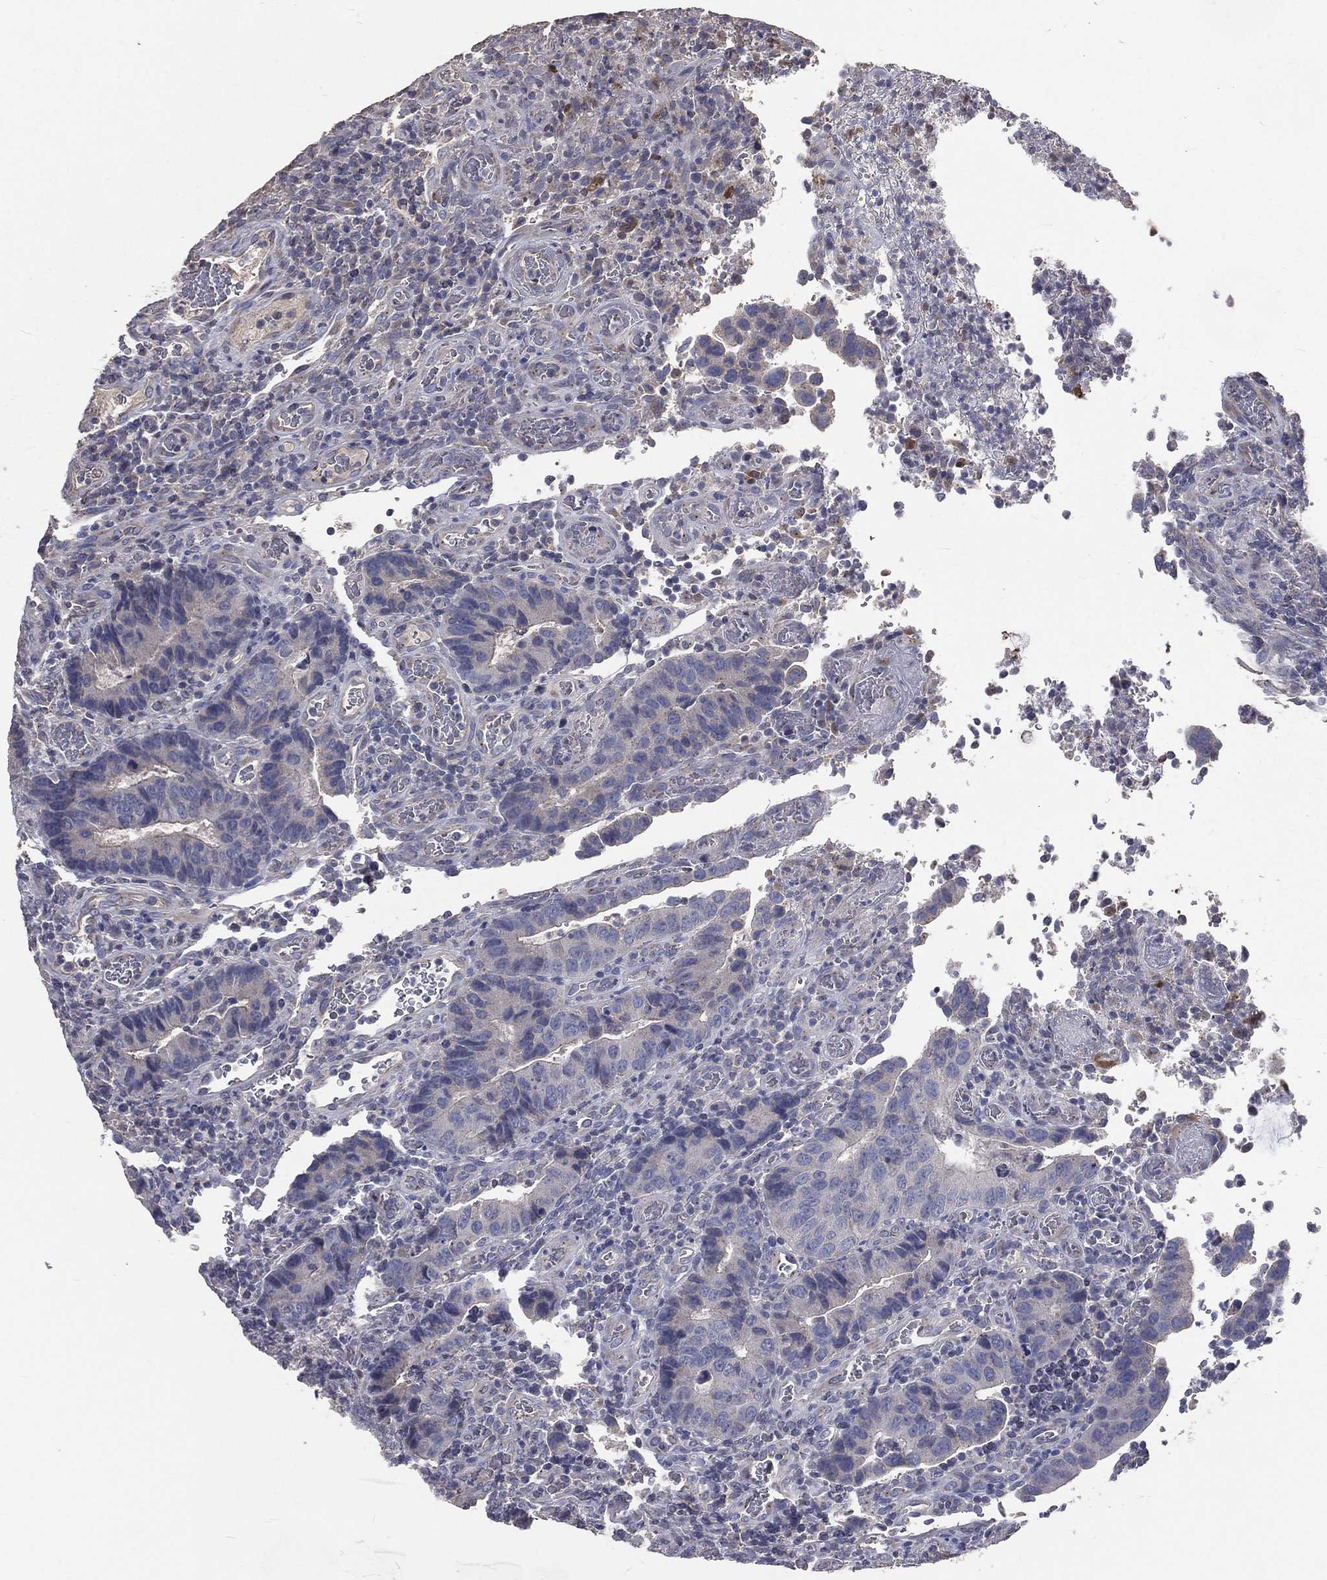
{"staining": {"intensity": "negative", "quantity": "none", "location": "none"}, "tissue": "colorectal cancer", "cell_type": "Tumor cells", "image_type": "cancer", "snomed": [{"axis": "morphology", "description": "Adenocarcinoma, NOS"}, {"axis": "topography", "description": "Colon"}], "caption": "The micrograph demonstrates no significant staining in tumor cells of colorectal cancer.", "gene": "CROCC", "patient": {"sex": "female", "age": 56}}